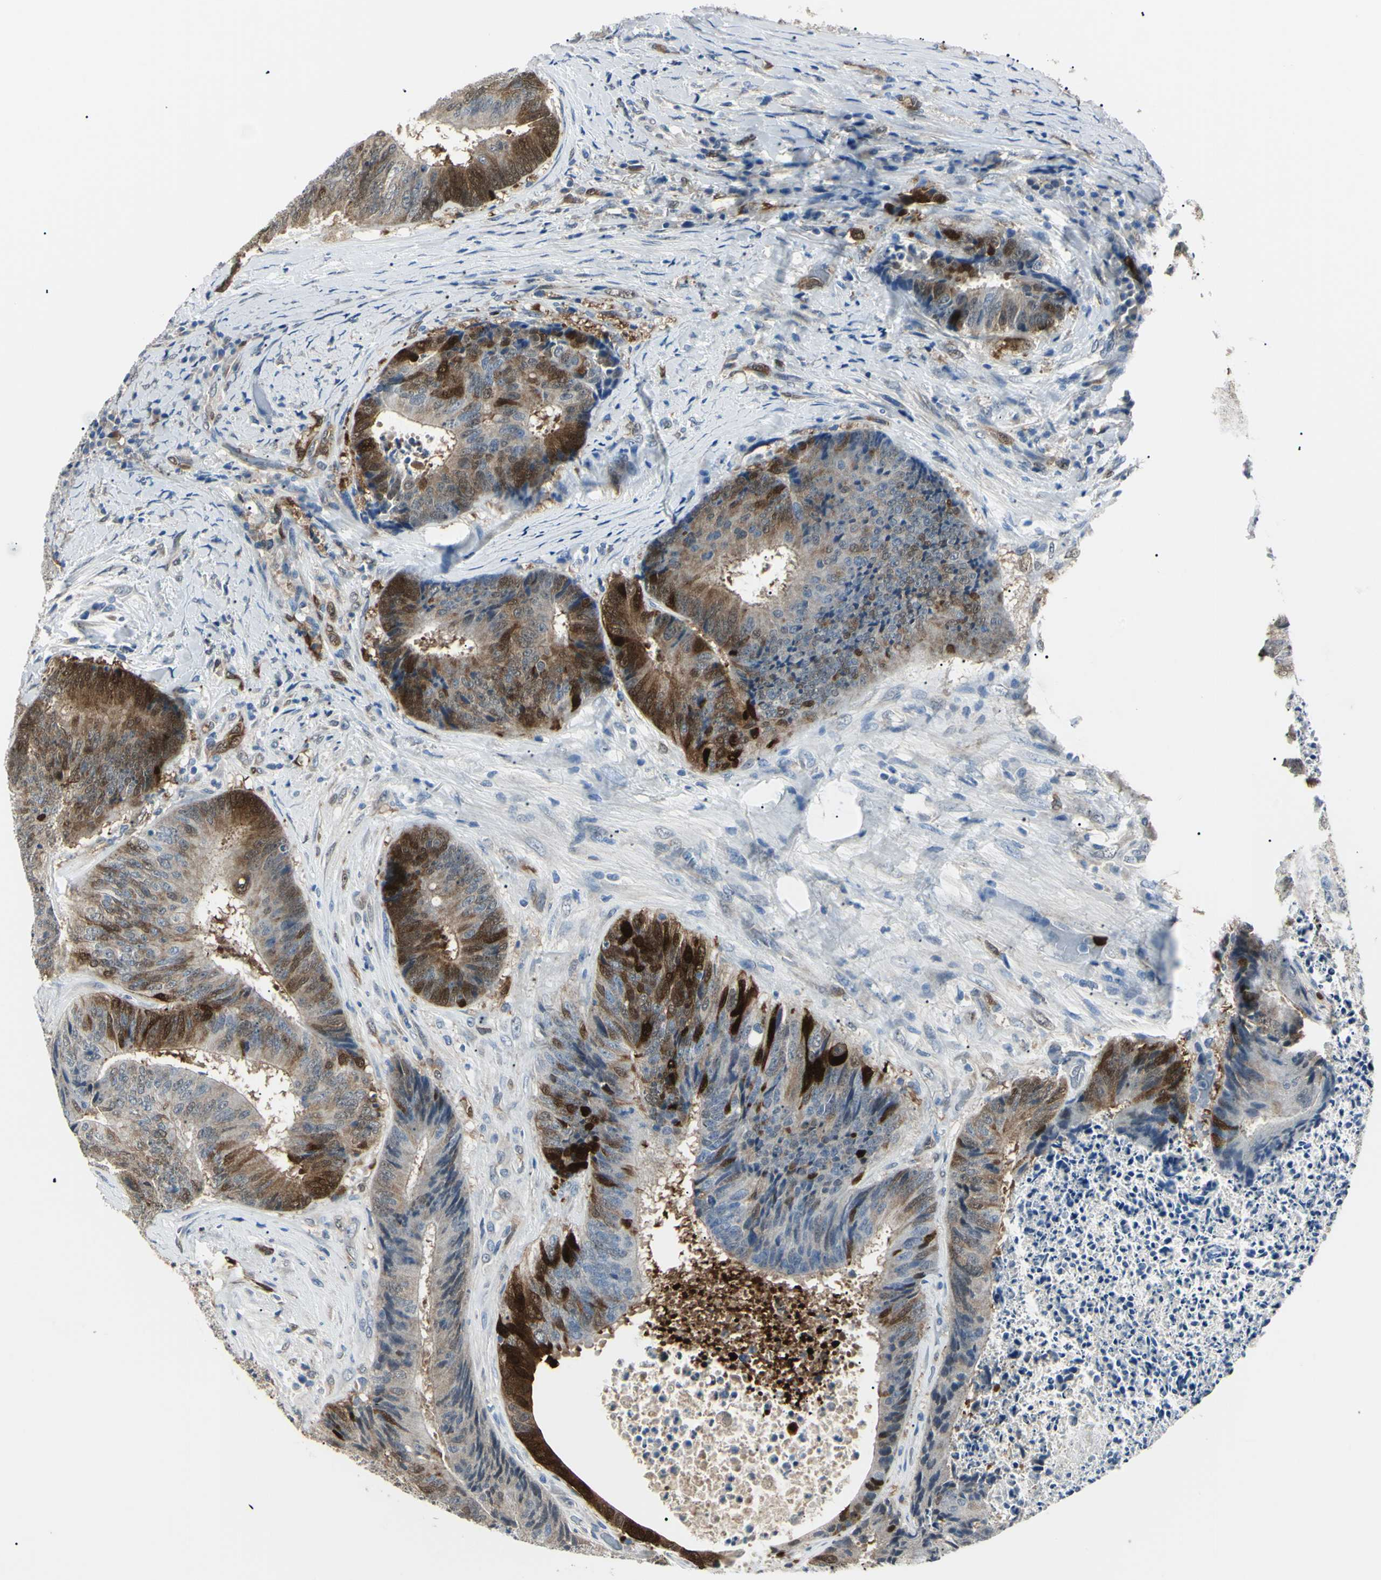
{"staining": {"intensity": "strong", "quantity": "<25%", "location": "cytoplasmic/membranous,nuclear"}, "tissue": "colorectal cancer", "cell_type": "Tumor cells", "image_type": "cancer", "snomed": [{"axis": "morphology", "description": "Adenocarcinoma, NOS"}, {"axis": "topography", "description": "Rectum"}], "caption": "A histopathology image of human colorectal cancer stained for a protein demonstrates strong cytoplasmic/membranous and nuclear brown staining in tumor cells.", "gene": "AKR1C3", "patient": {"sex": "male", "age": 72}}